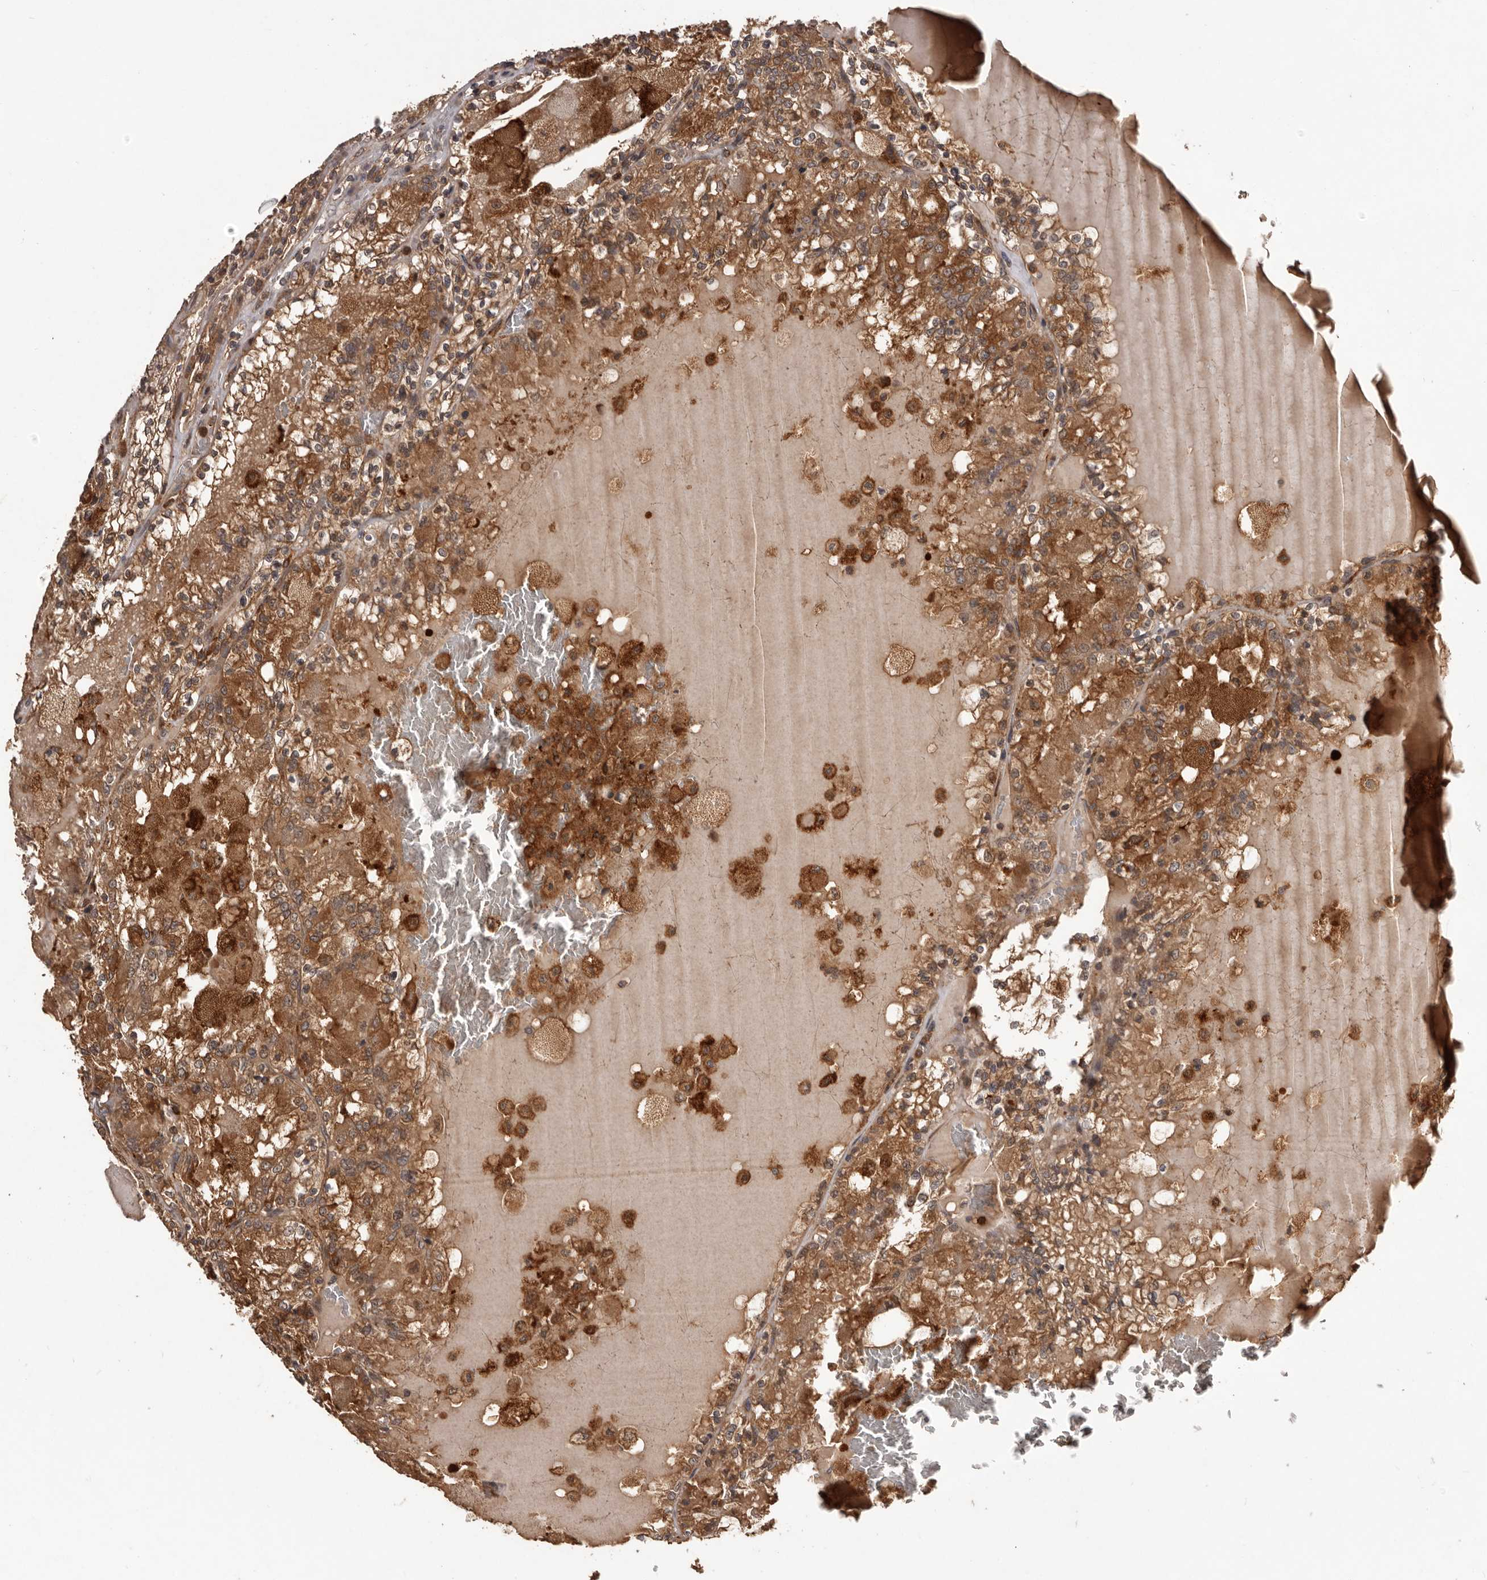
{"staining": {"intensity": "moderate", "quantity": ">75%", "location": "cytoplasmic/membranous"}, "tissue": "renal cancer", "cell_type": "Tumor cells", "image_type": "cancer", "snomed": [{"axis": "morphology", "description": "Adenocarcinoma, NOS"}, {"axis": "topography", "description": "Kidney"}], "caption": "A high-resolution micrograph shows IHC staining of renal cancer, which exhibits moderate cytoplasmic/membranous staining in about >75% of tumor cells. Using DAB (brown) and hematoxylin (blue) stains, captured at high magnification using brightfield microscopy.", "gene": "SLC22A3", "patient": {"sex": "female", "age": 56}}